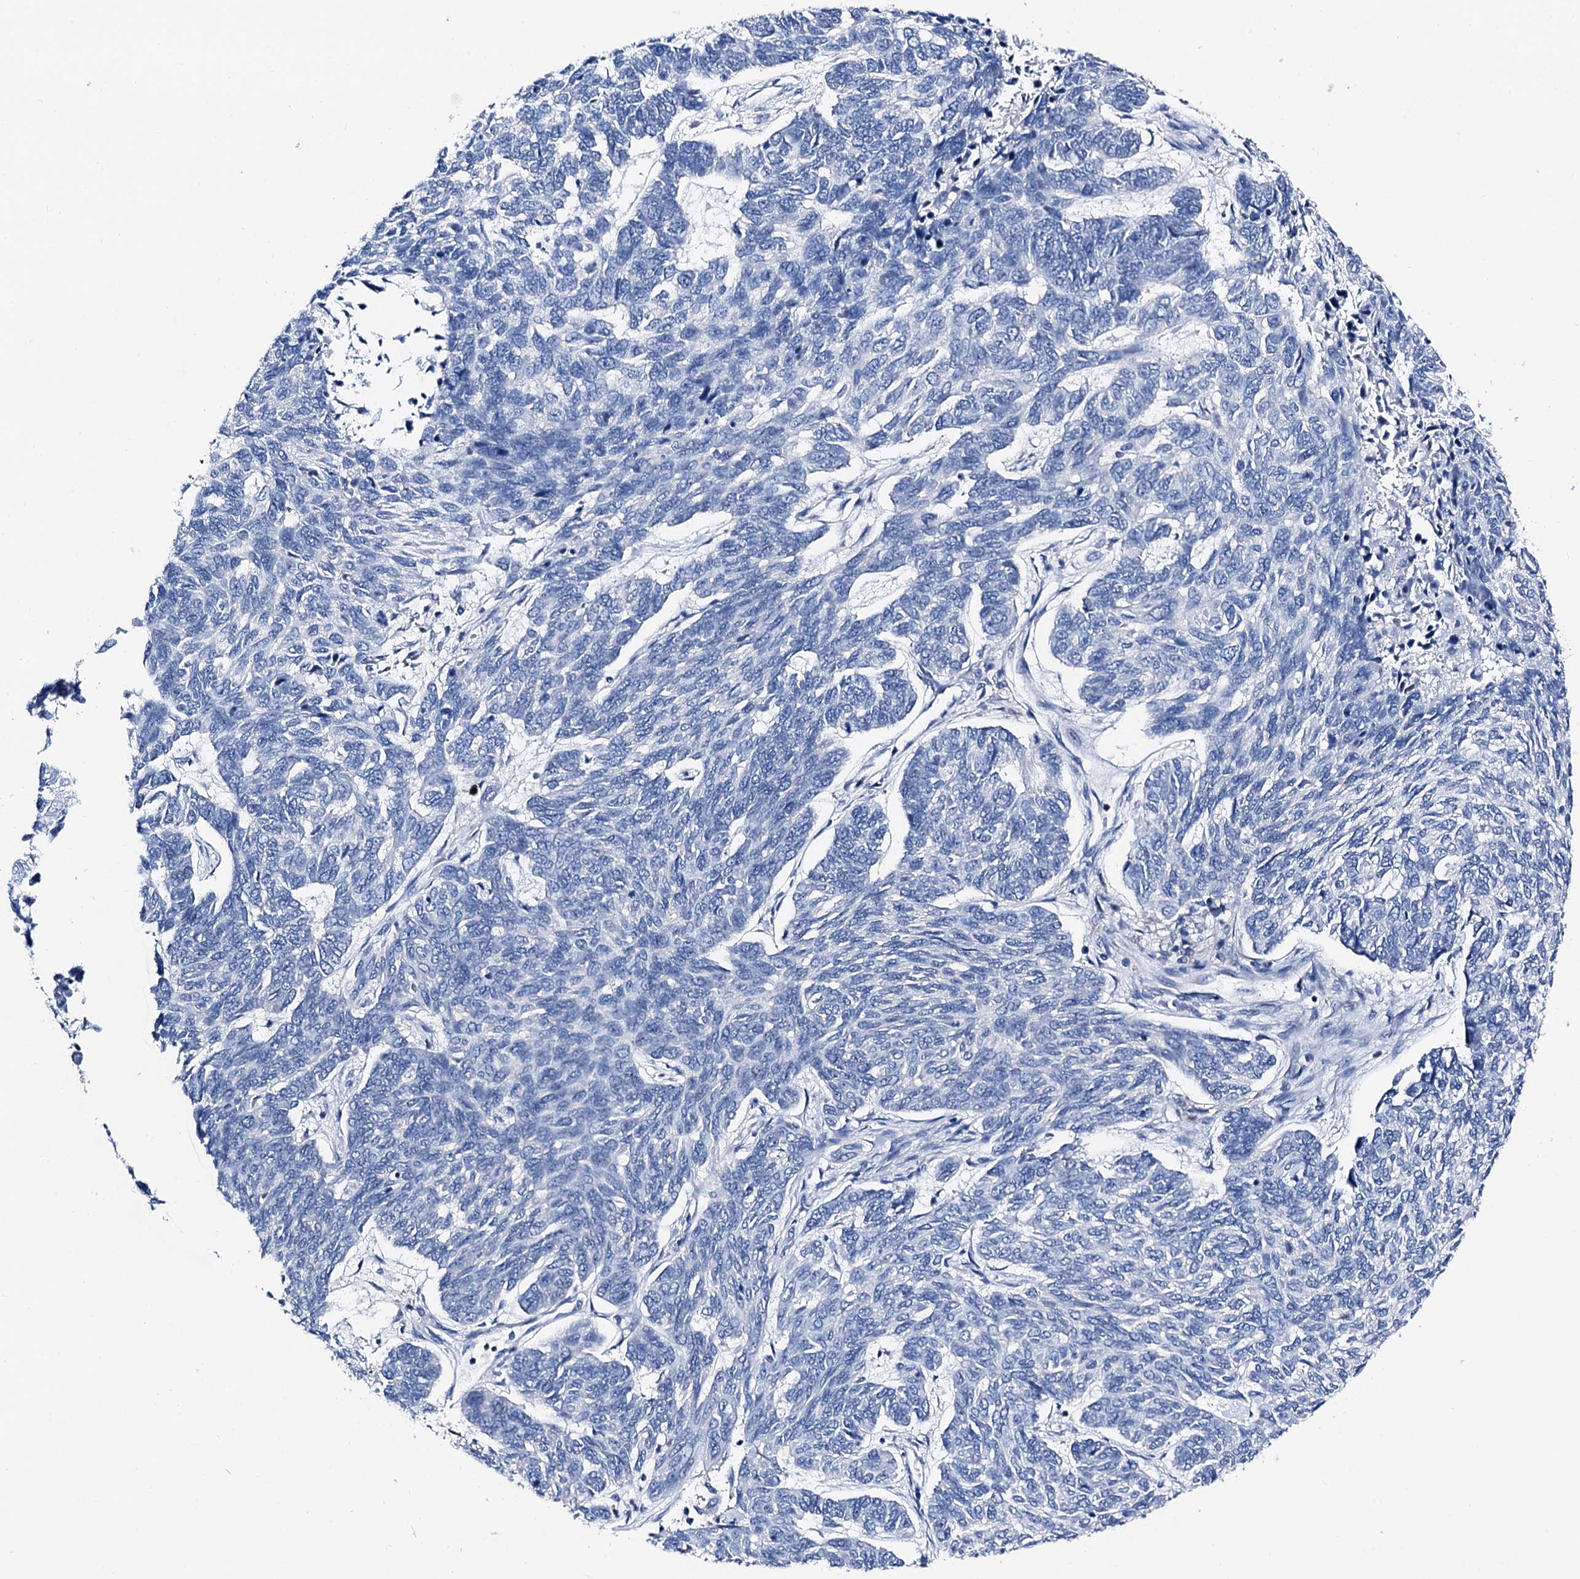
{"staining": {"intensity": "negative", "quantity": "none", "location": "none"}, "tissue": "skin cancer", "cell_type": "Tumor cells", "image_type": "cancer", "snomed": [{"axis": "morphology", "description": "Basal cell carcinoma"}, {"axis": "topography", "description": "Skin"}], "caption": "An immunohistochemistry histopathology image of skin basal cell carcinoma is shown. There is no staining in tumor cells of skin basal cell carcinoma.", "gene": "TRAFD1", "patient": {"sex": "female", "age": 65}}